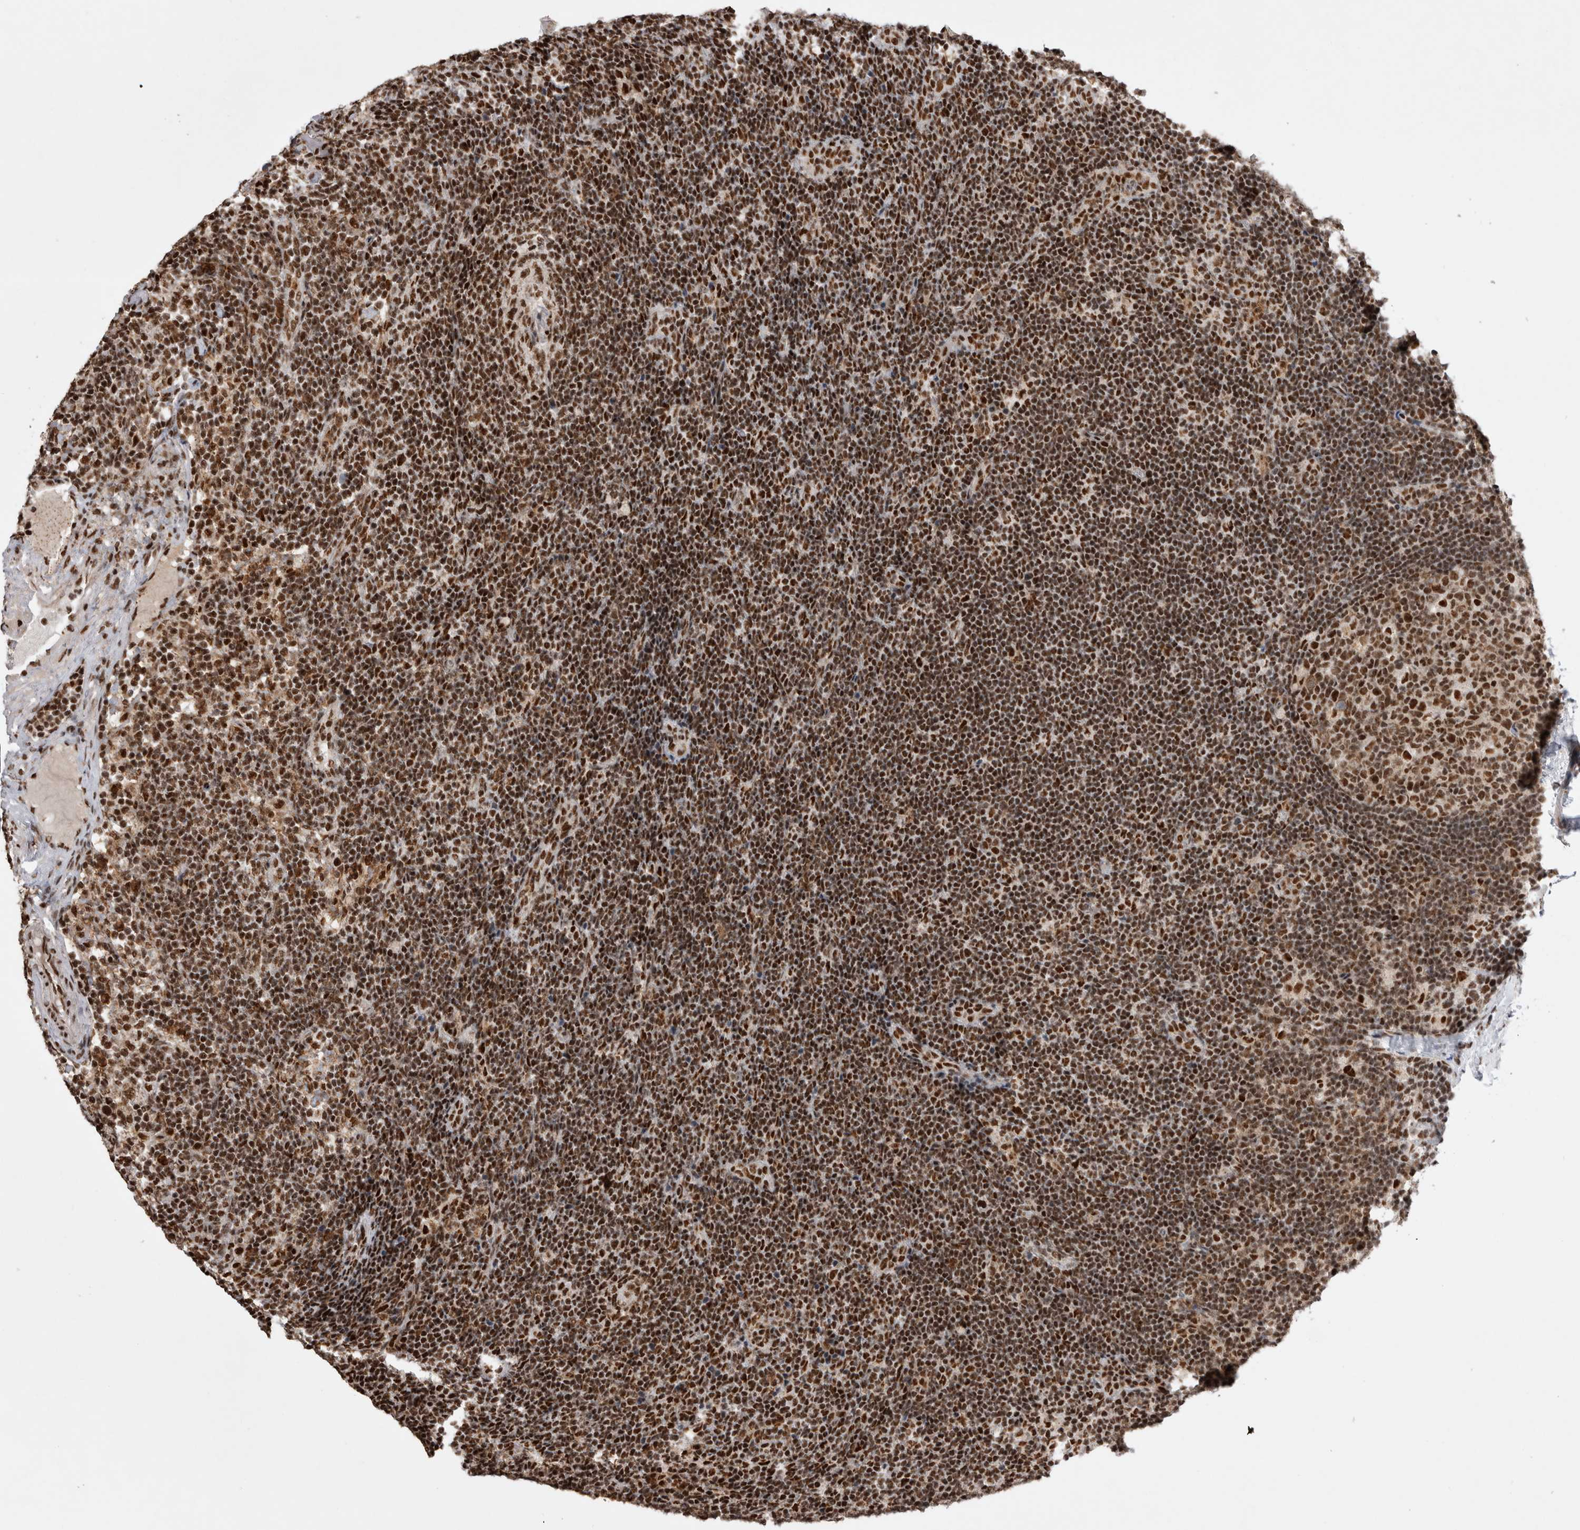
{"staining": {"intensity": "strong", "quantity": ">75%", "location": "nuclear"}, "tissue": "lymph node", "cell_type": "Germinal center cells", "image_type": "normal", "snomed": [{"axis": "morphology", "description": "Normal tissue, NOS"}, {"axis": "topography", "description": "Lymph node"}], "caption": "Immunohistochemistry (IHC) image of unremarkable lymph node: human lymph node stained using immunohistochemistry (IHC) displays high levels of strong protein expression localized specifically in the nuclear of germinal center cells, appearing as a nuclear brown color.", "gene": "EYA2", "patient": {"sex": "female", "age": 22}}